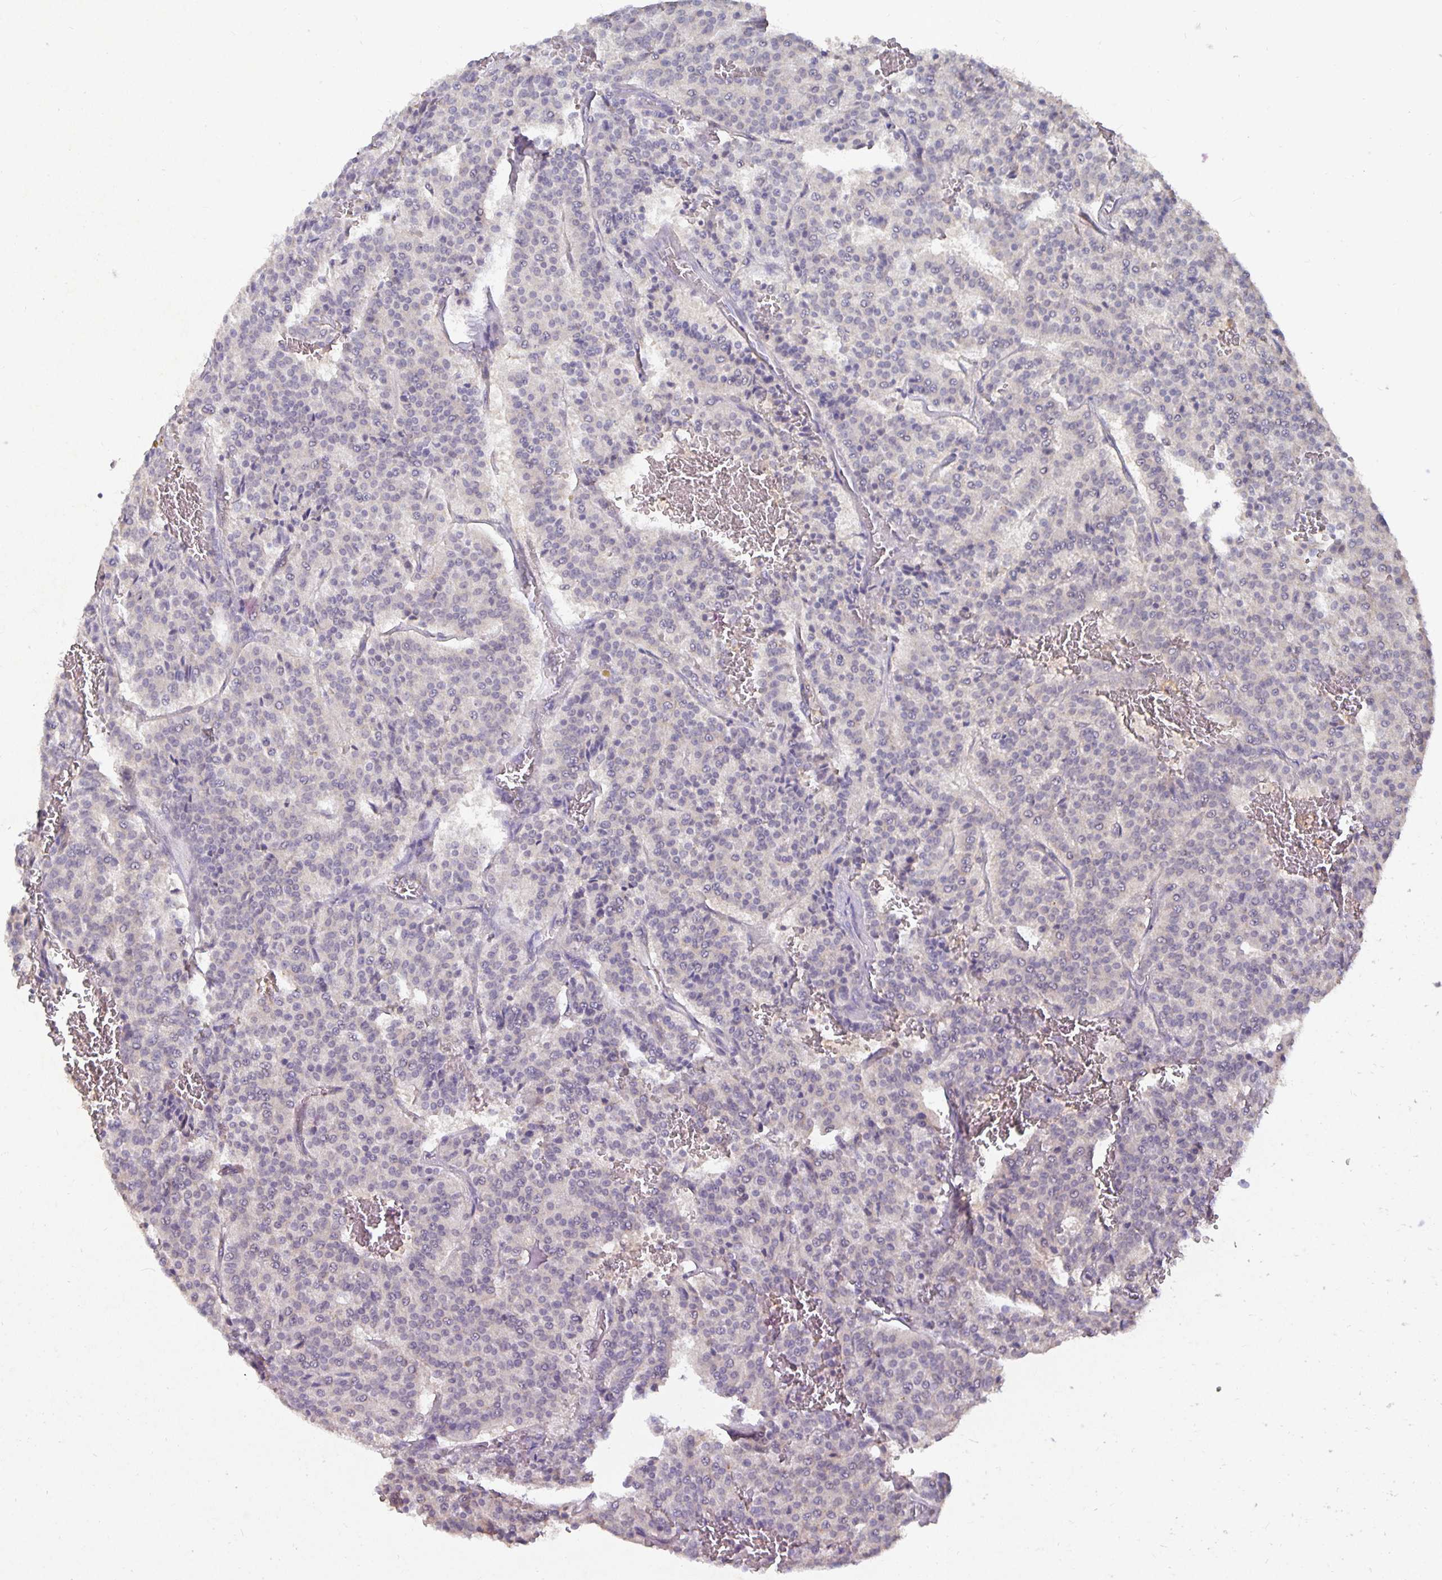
{"staining": {"intensity": "negative", "quantity": "none", "location": "none"}, "tissue": "carcinoid", "cell_type": "Tumor cells", "image_type": "cancer", "snomed": [{"axis": "morphology", "description": "Carcinoid, malignant, NOS"}, {"axis": "topography", "description": "Lung"}], "caption": "High power microscopy photomicrograph of an immunohistochemistry histopathology image of carcinoid (malignant), revealing no significant staining in tumor cells.", "gene": "HEPN1", "patient": {"sex": "male", "age": 70}}